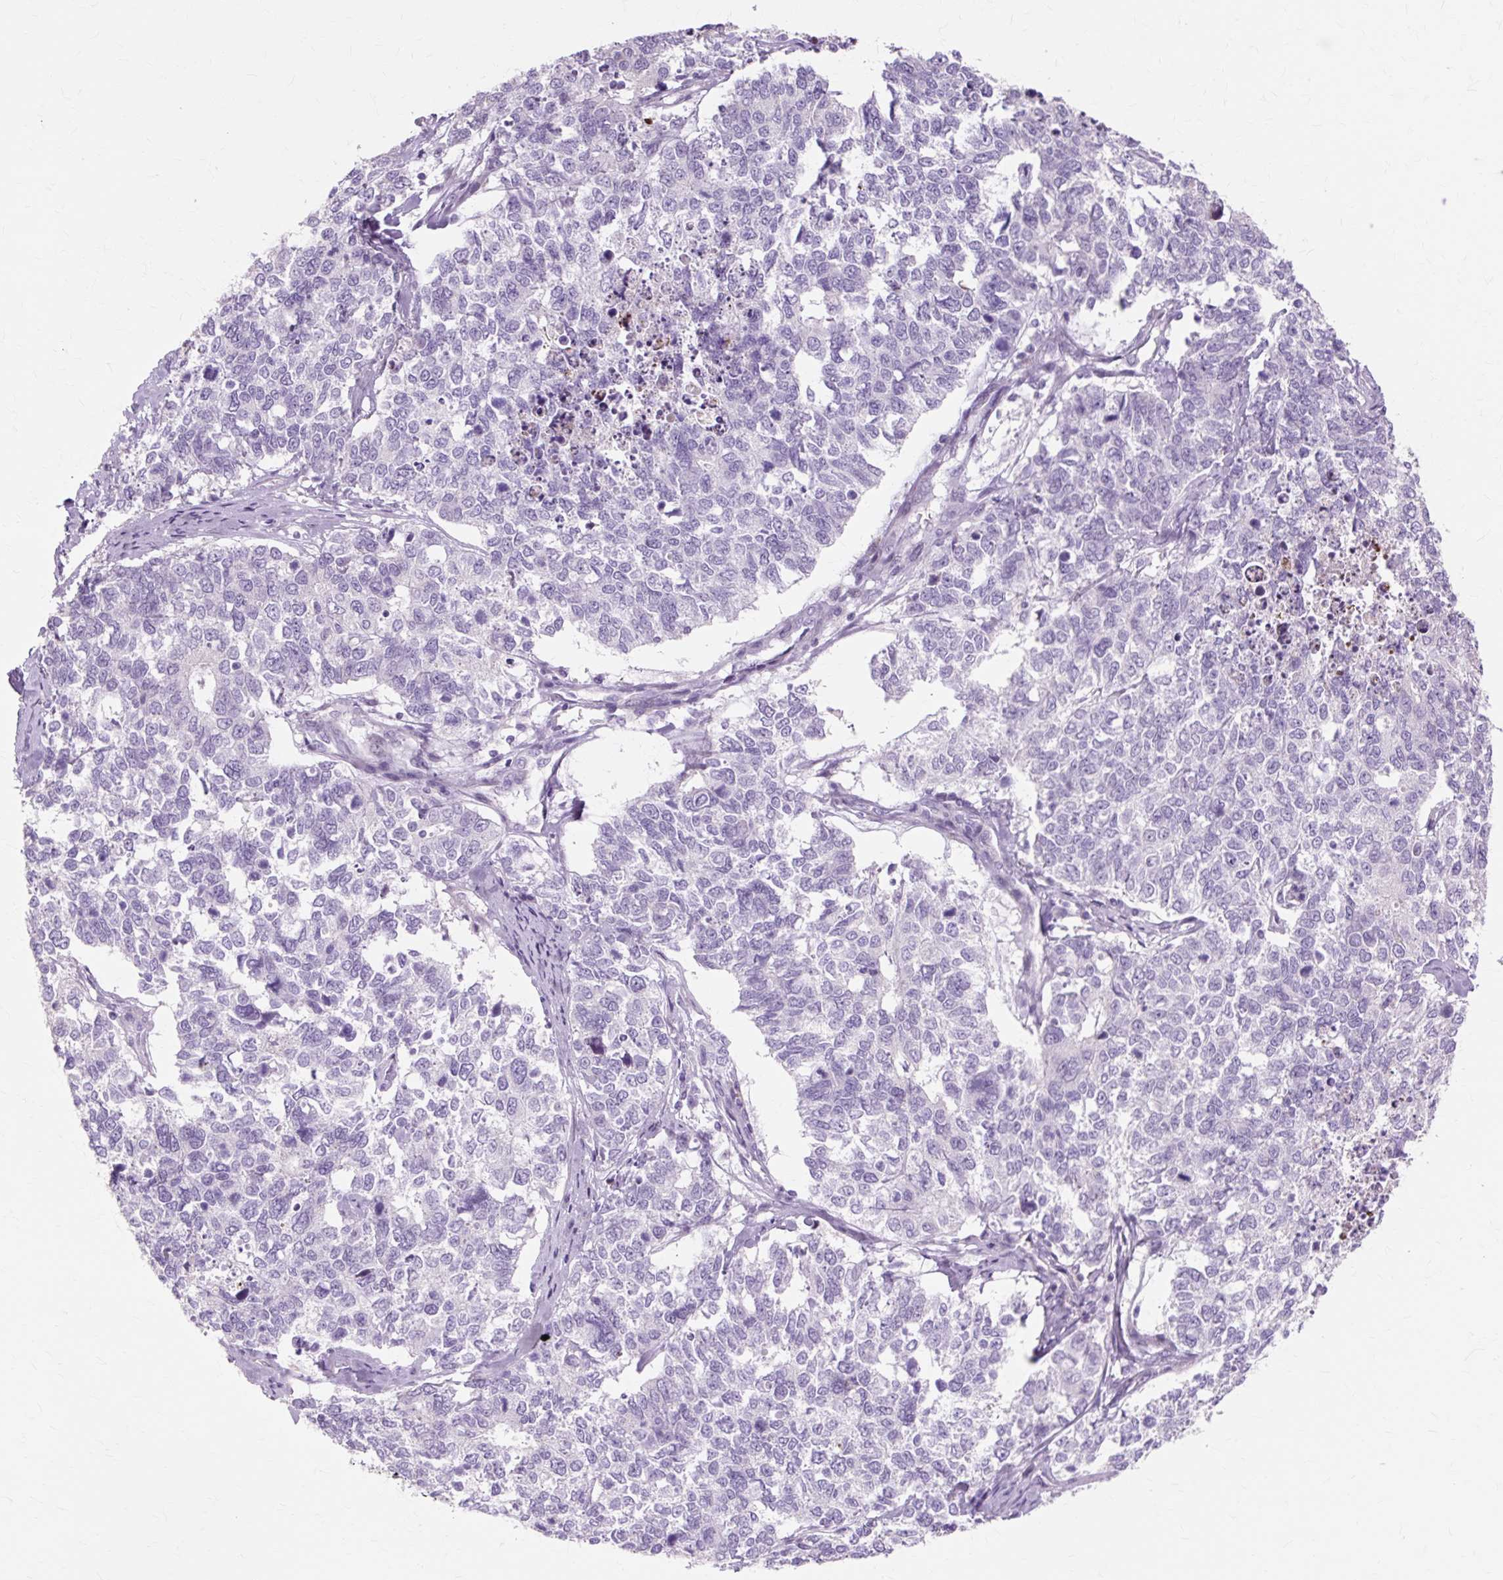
{"staining": {"intensity": "negative", "quantity": "none", "location": "none"}, "tissue": "cervical cancer", "cell_type": "Tumor cells", "image_type": "cancer", "snomed": [{"axis": "morphology", "description": "Squamous cell carcinoma, NOS"}, {"axis": "topography", "description": "Cervix"}], "caption": "Immunohistochemistry image of neoplastic tissue: cervical cancer (squamous cell carcinoma) stained with DAB (3,3'-diaminobenzidine) reveals no significant protein expression in tumor cells.", "gene": "IRX2", "patient": {"sex": "female", "age": 63}}